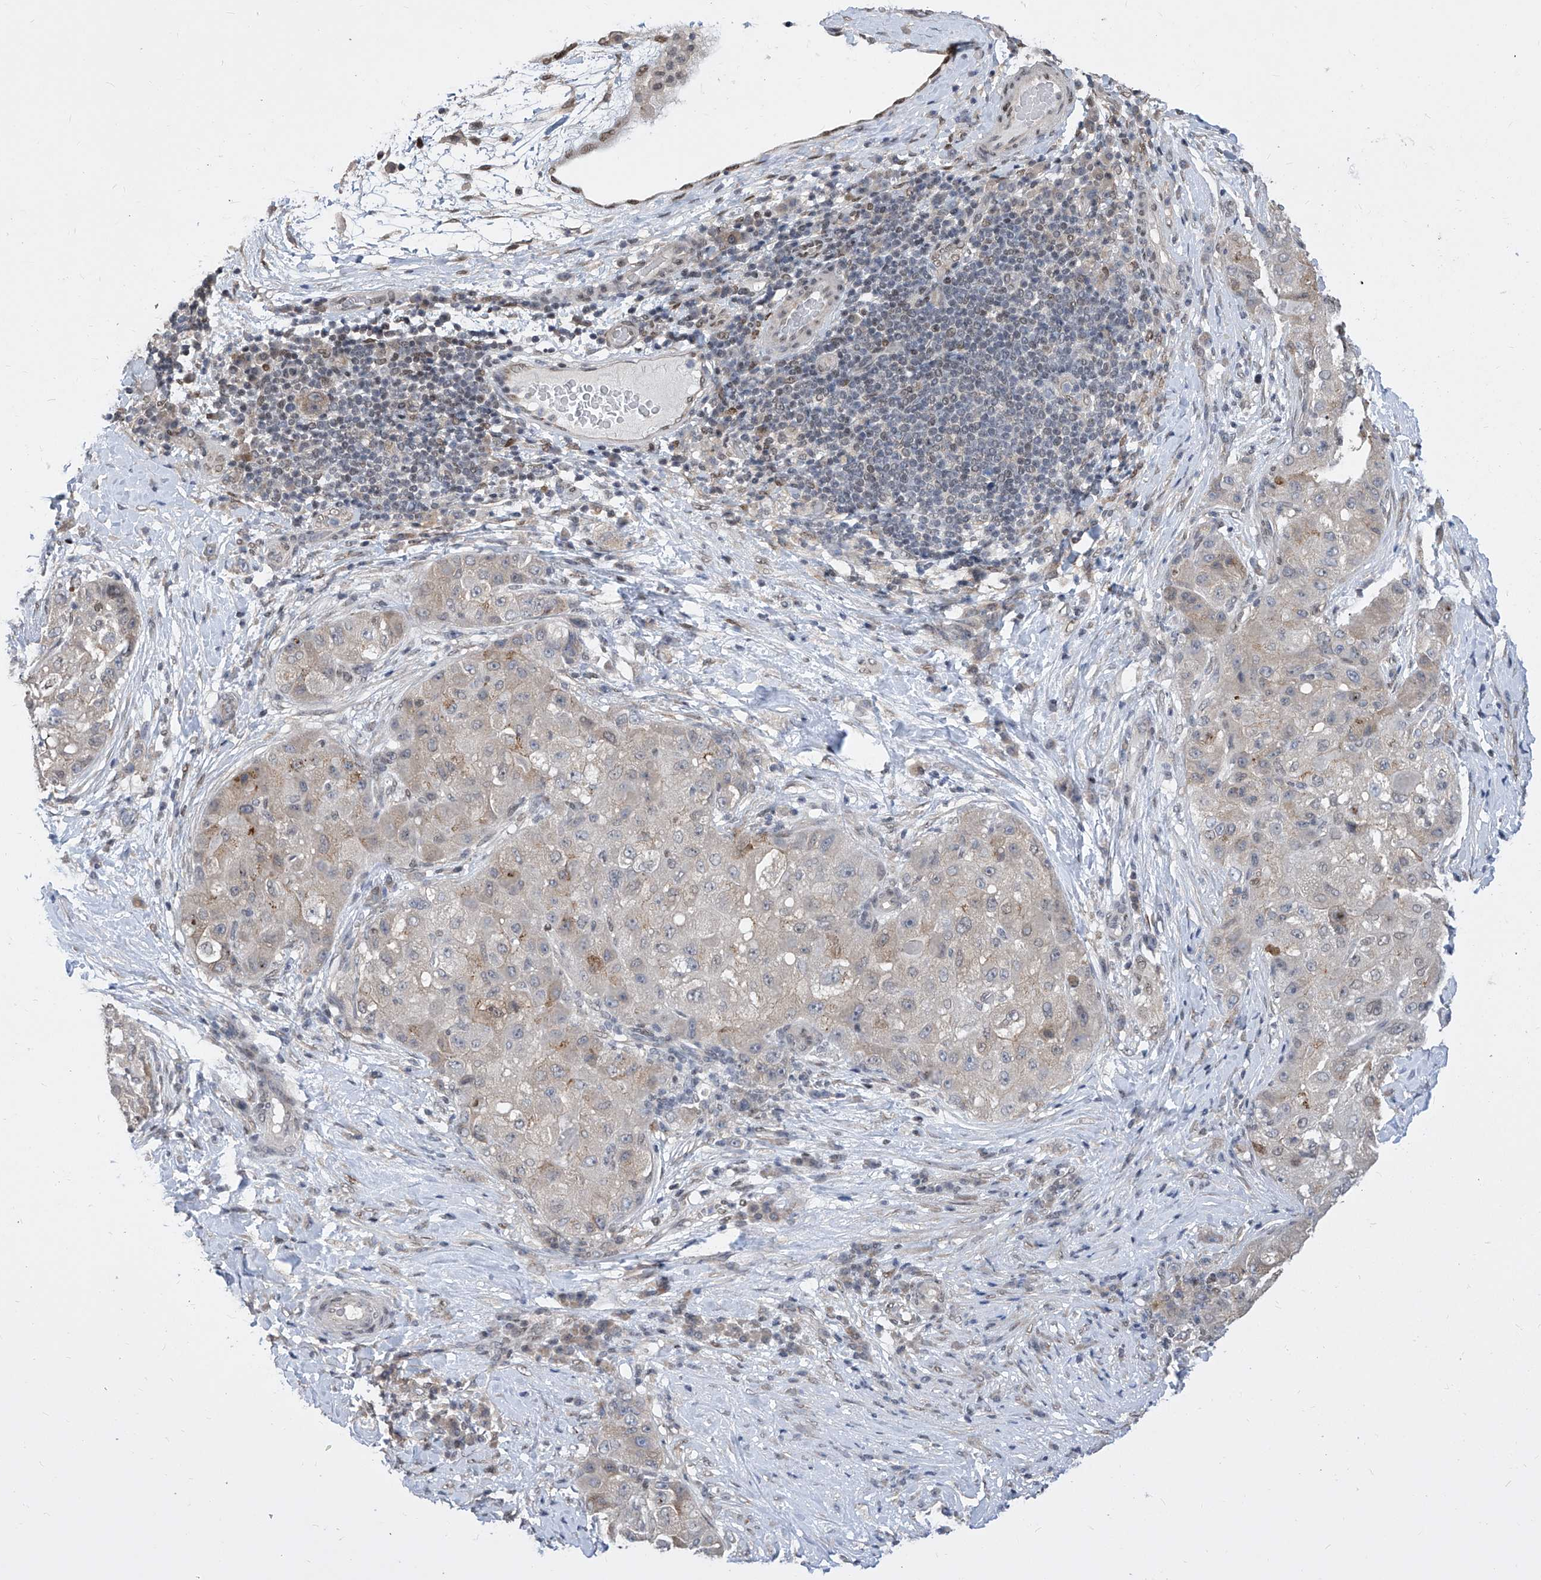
{"staining": {"intensity": "weak", "quantity": "<25%", "location": "cytoplasmic/membranous"}, "tissue": "liver cancer", "cell_type": "Tumor cells", "image_type": "cancer", "snomed": [{"axis": "morphology", "description": "Carcinoma, Hepatocellular, NOS"}, {"axis": "topography", "description": "Liver"}], "caption": "Tumor cells are negative for protein expression in human liver hepatocellular carcinoma. (DAB IHC, high magnification).", "gene": "CETN2", "patient": {"sex": "male", "age": 80}}